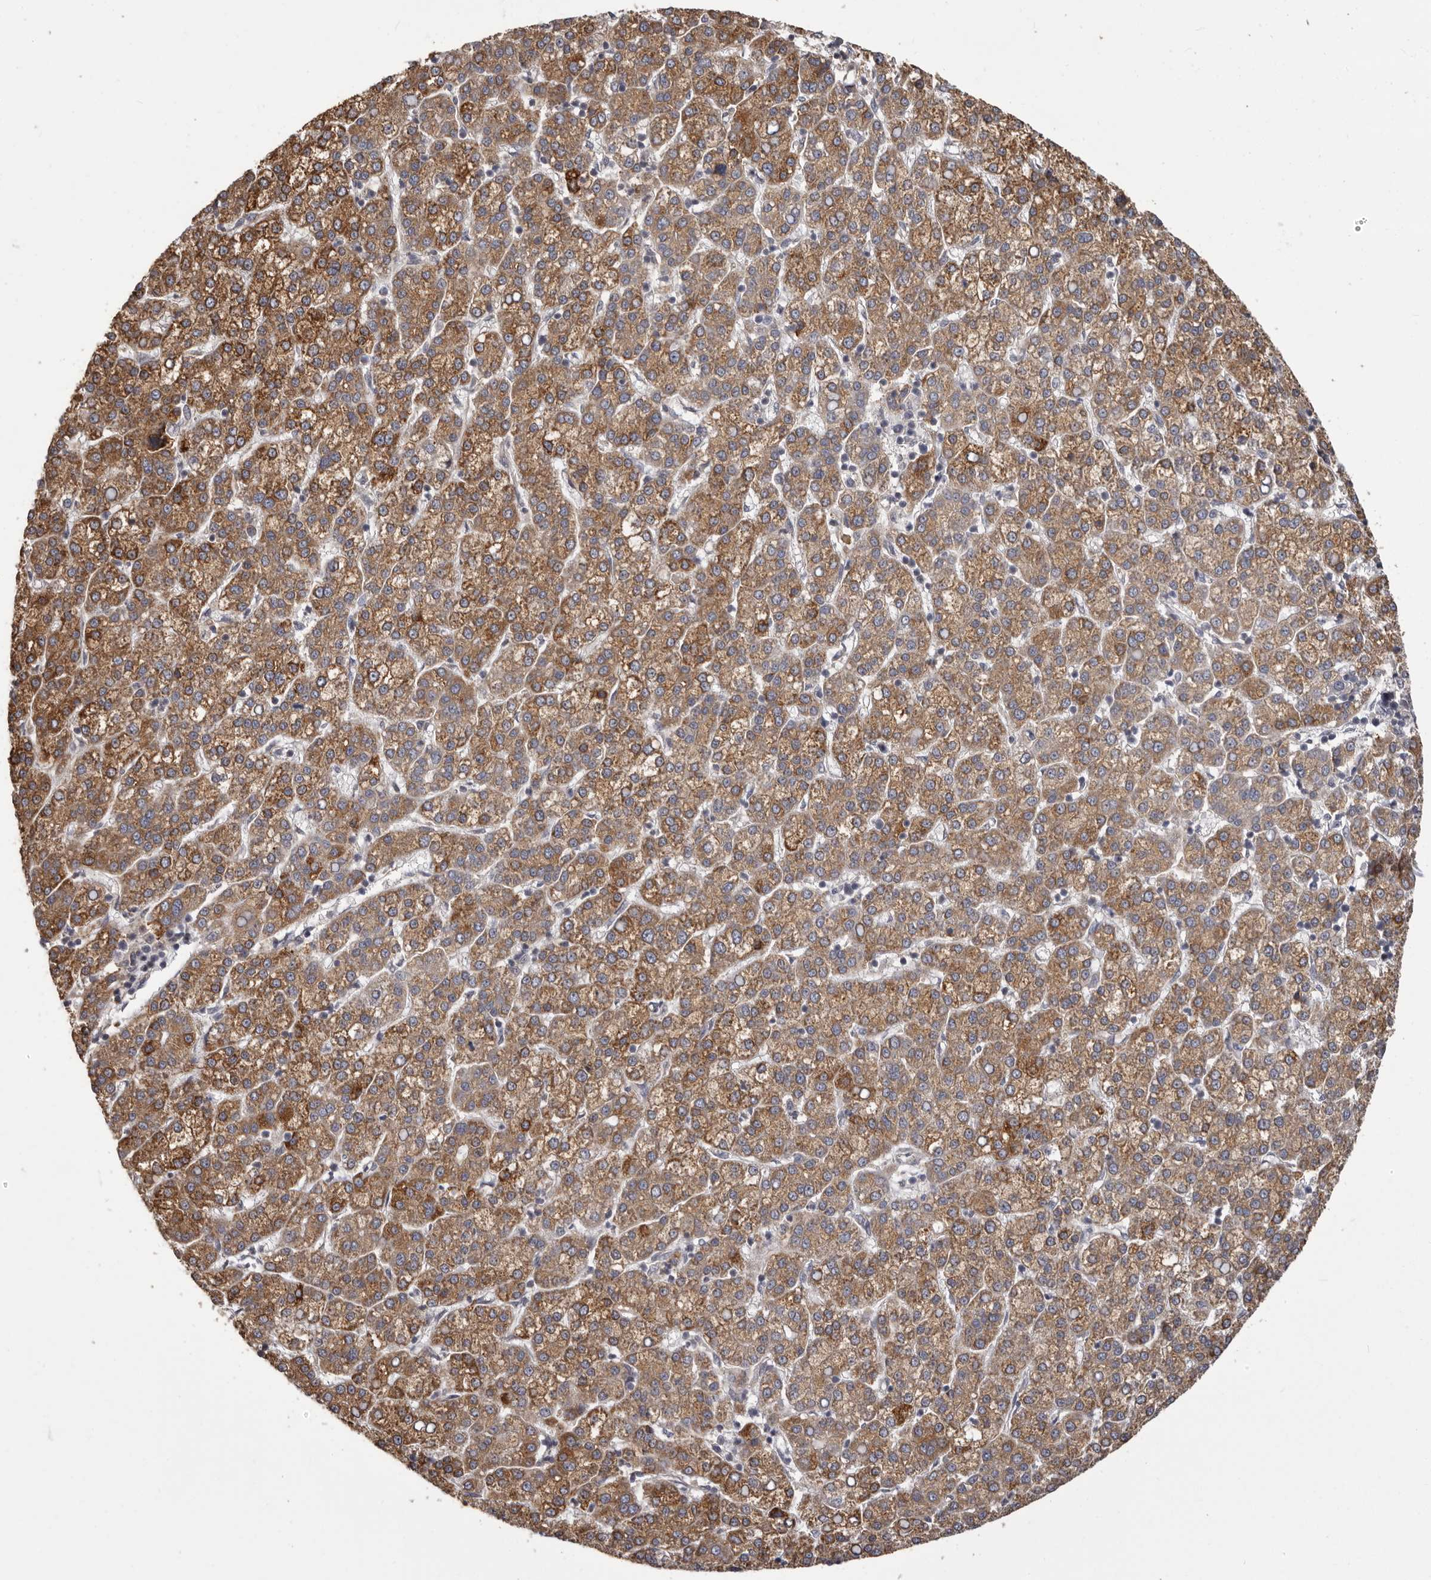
{"staining": {"intensity": "strong", "quantity": "25%-75%", "location": "cytoplasmic/membranous"}, "tissue": "liver cancer", "cell_type": "Tumor cells", "image_type": "cancer", "snomed": [{"axis": "morphology", "description": "Carcinoma, Hepatocellular, NOS"}, {"axis": "topography", "description": "Liver"}], "caption": "Strong cytoplasmic/membranous staining for a protein is appreciated in about 25%-75% of tumor cells of hepatocellular carcinoma (liver) using IHC.", "gene": "HRH1", "patient": {"sex": "female", "age": 58}}